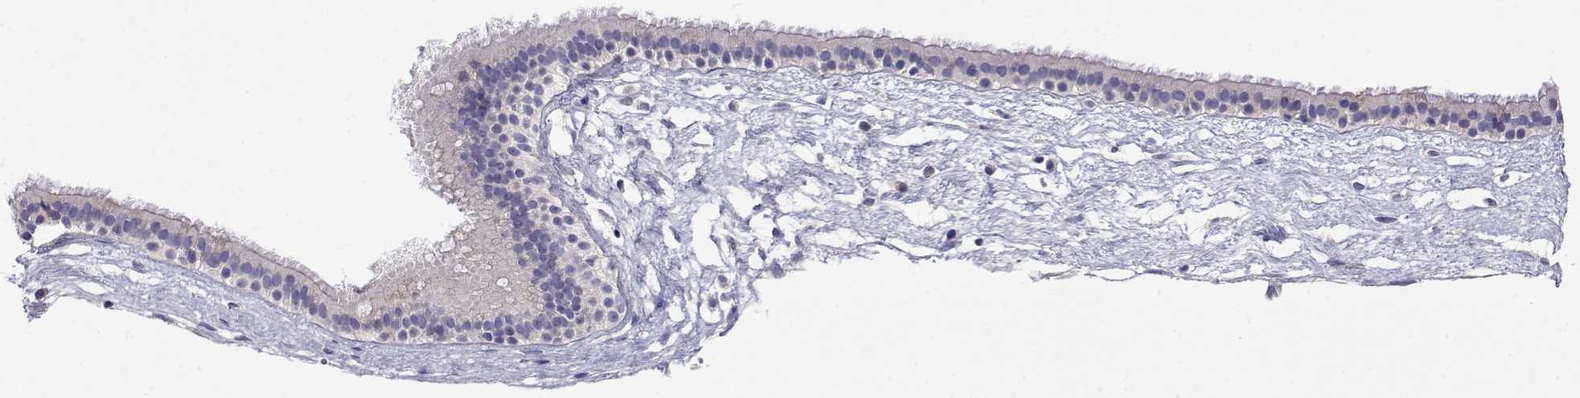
{"staining": {"intensity": "moderate", "quantity": "<25%", "location": "cytoplasmic/membranous"}, "tissue": "nasopharynx", "cell_type": "Respiratory epithelial cells", "image_type": "normal", "snomed": [{"axis": "morphology", "description": "Normal tissue, NOS"}, {"axis": "topography", "description": "Nasopharynx"}], "caption": "High-power microscopy captured an IHC histopathology image of unremarkable nasopharynx, revealing moderate cytoplasmic/membranous expression in about <25% of respiratory epithelial cells. (Brightfield microscopy of DAB IHC at high magnification).", "gene": "LY6D", "patient": {"sex": "male", "age": 24}}